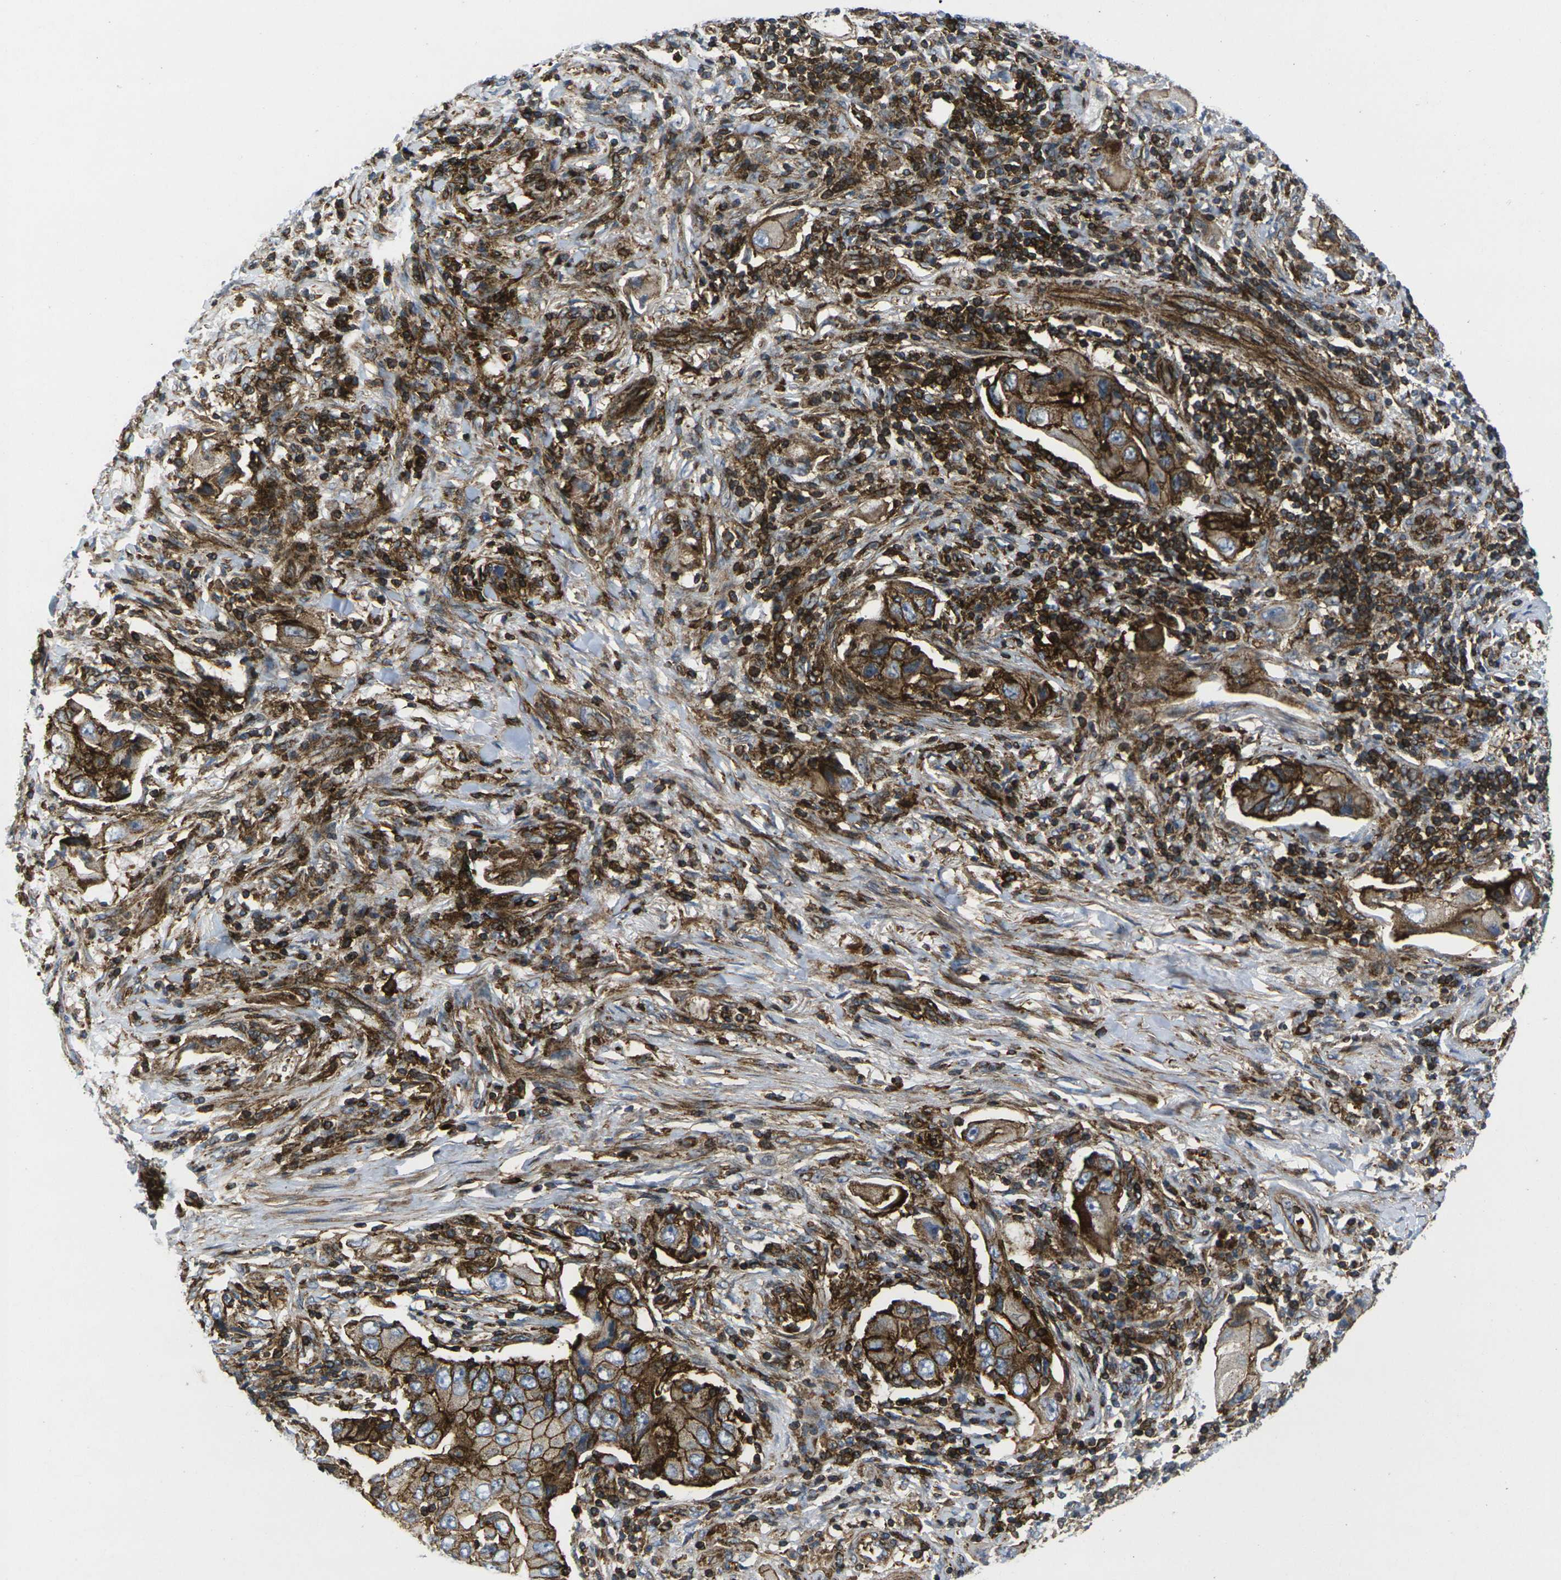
{"staining": {"intensity": "strong", "quantity": ">75%", "location": "cytoplasmic/membranous"}, "tissue": "lung cancer", "cell_type": "Tumor cells", "image_type": "cancer", "snomed": [{"axis": "morphology", "description": "Adenocarcinoma, NOS"}, {"axis": "topography", "description": "Lung"}], "caption": "Lung cancer stained with a brown dye exhibits strong cytoplasmic/membranous positive expression in about >75% of tumor cells.", "gene": "IQGAP1", "patient": {"sex": "female", "age": 65}}